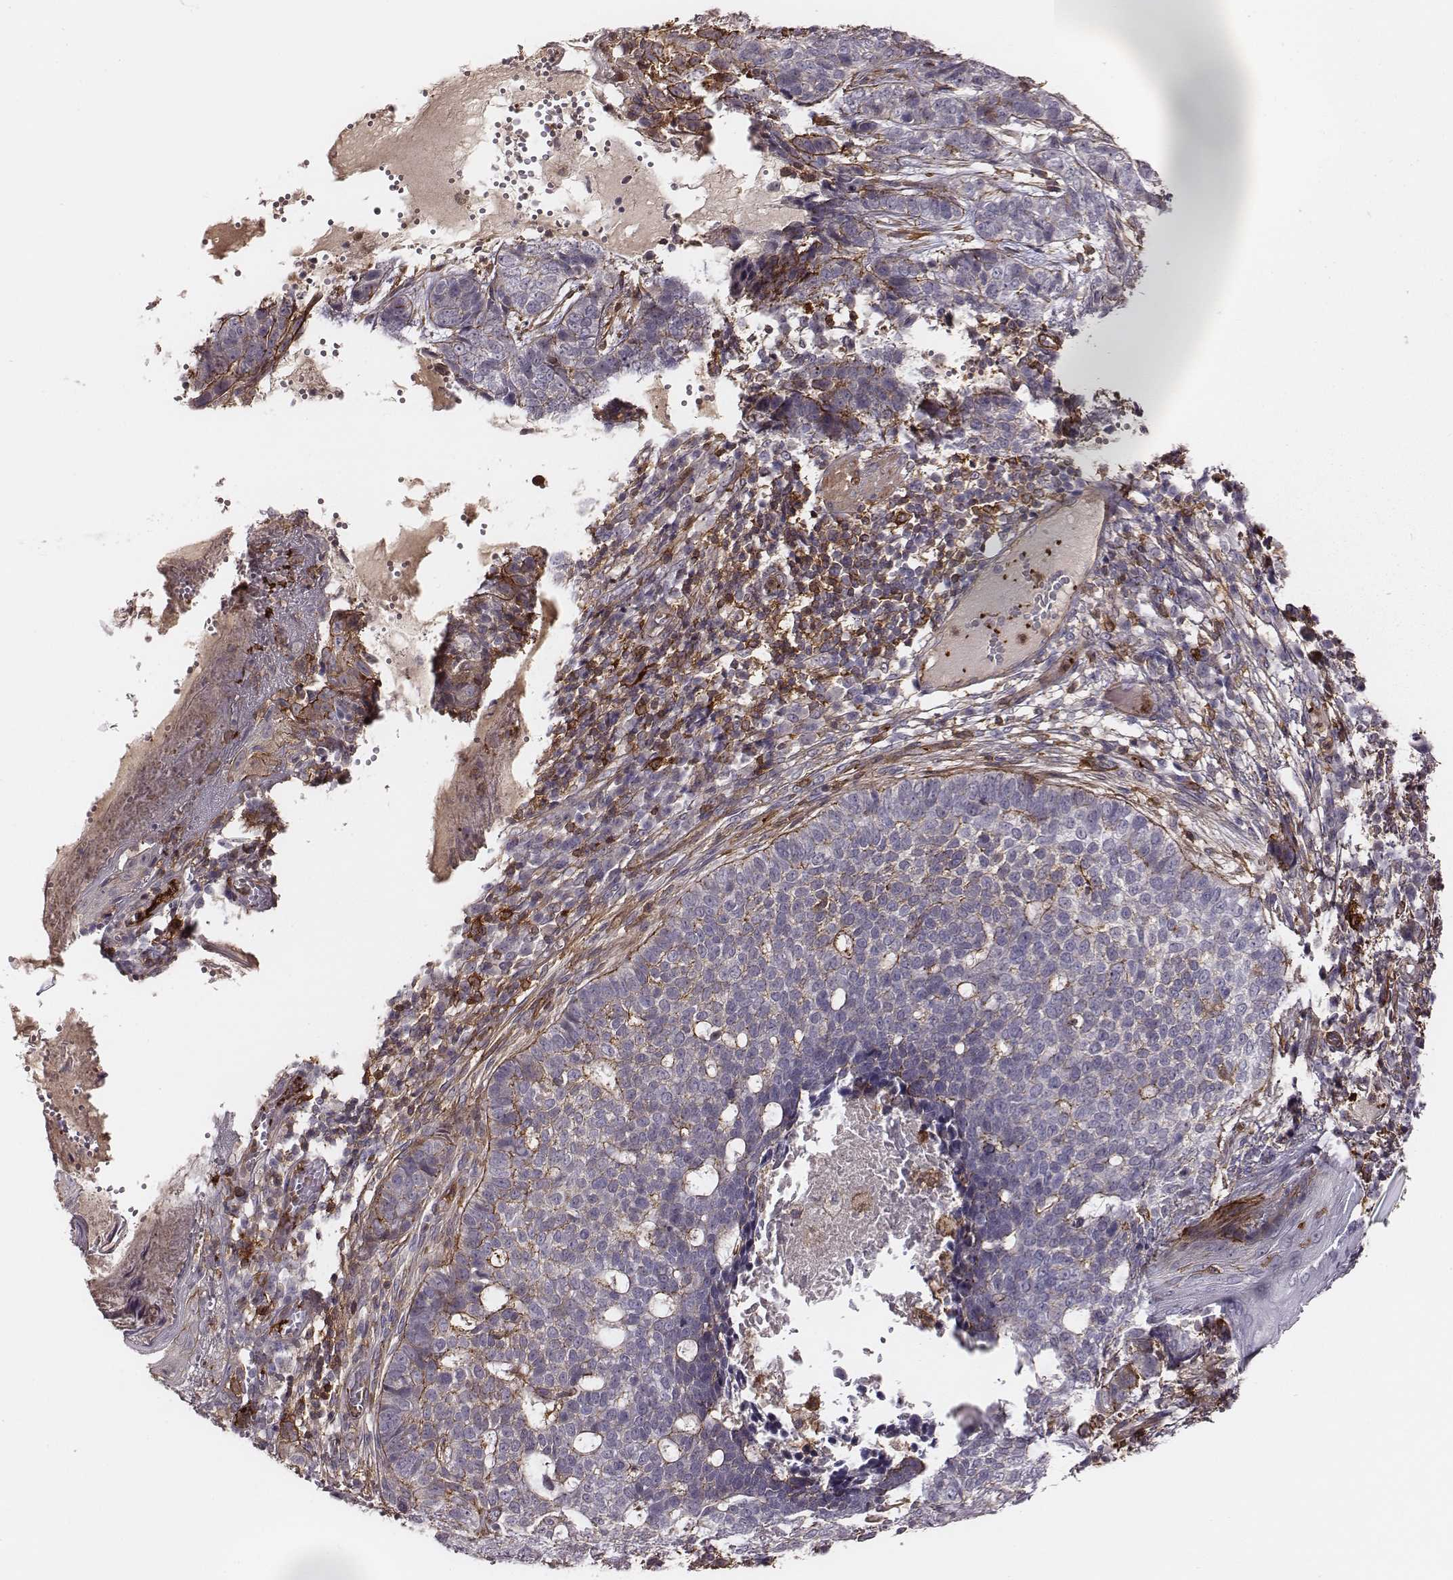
{"staining": {"intensity": "negative", "quantity": "none", "location": "none"}, "tissue": "skin cancer", "cell_type": "Tumor cells", "image_type": "cancer", "snomed": [{"axis": "morphology", "description": "Basal cell carcinoma"}, {"axis": "topography", "description": "Skin"}], "caption": "High power microscopy micrograph of an IHC photomicrograph of skin basal cell carcinoma, revealing no significant staining in tumor cells.", "gene": "ZYX", "patient": {"sex": "female", "age": 69}}